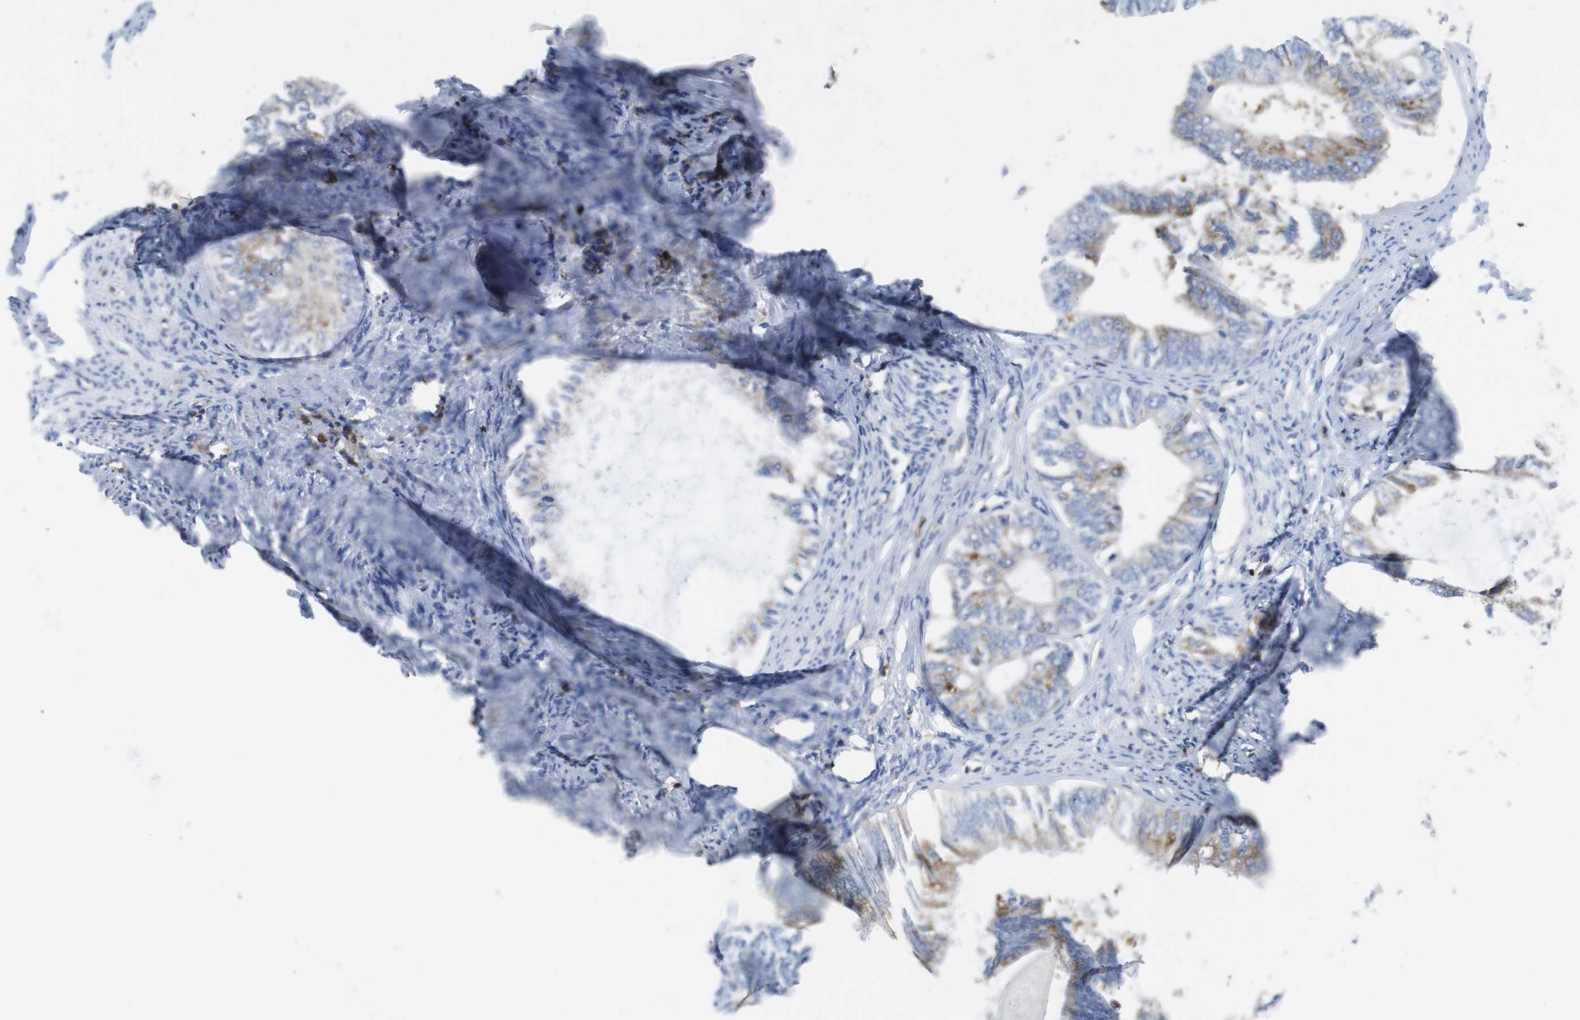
{"staining": {"intensity": "weak", "quantity": "<25%", "location": "cytoplasmic/membranous"}, "tissue": "endometrial cancer", "cell_type": "Tumor cells", "image_type": "cancer", "snomed": [{"axis": "morphology", "description": "Adenocarcinoma, NOS"}, {"axis": "topography", "description": "Endometrium"}], "caption": "A high-resolution micrograph shows IHC staining of endometrial adenocarcinoma, which demonstrates no significant staining in tumor cells.", "gene": "CCR6", "patient": {"sex": "female", "age": 86}}